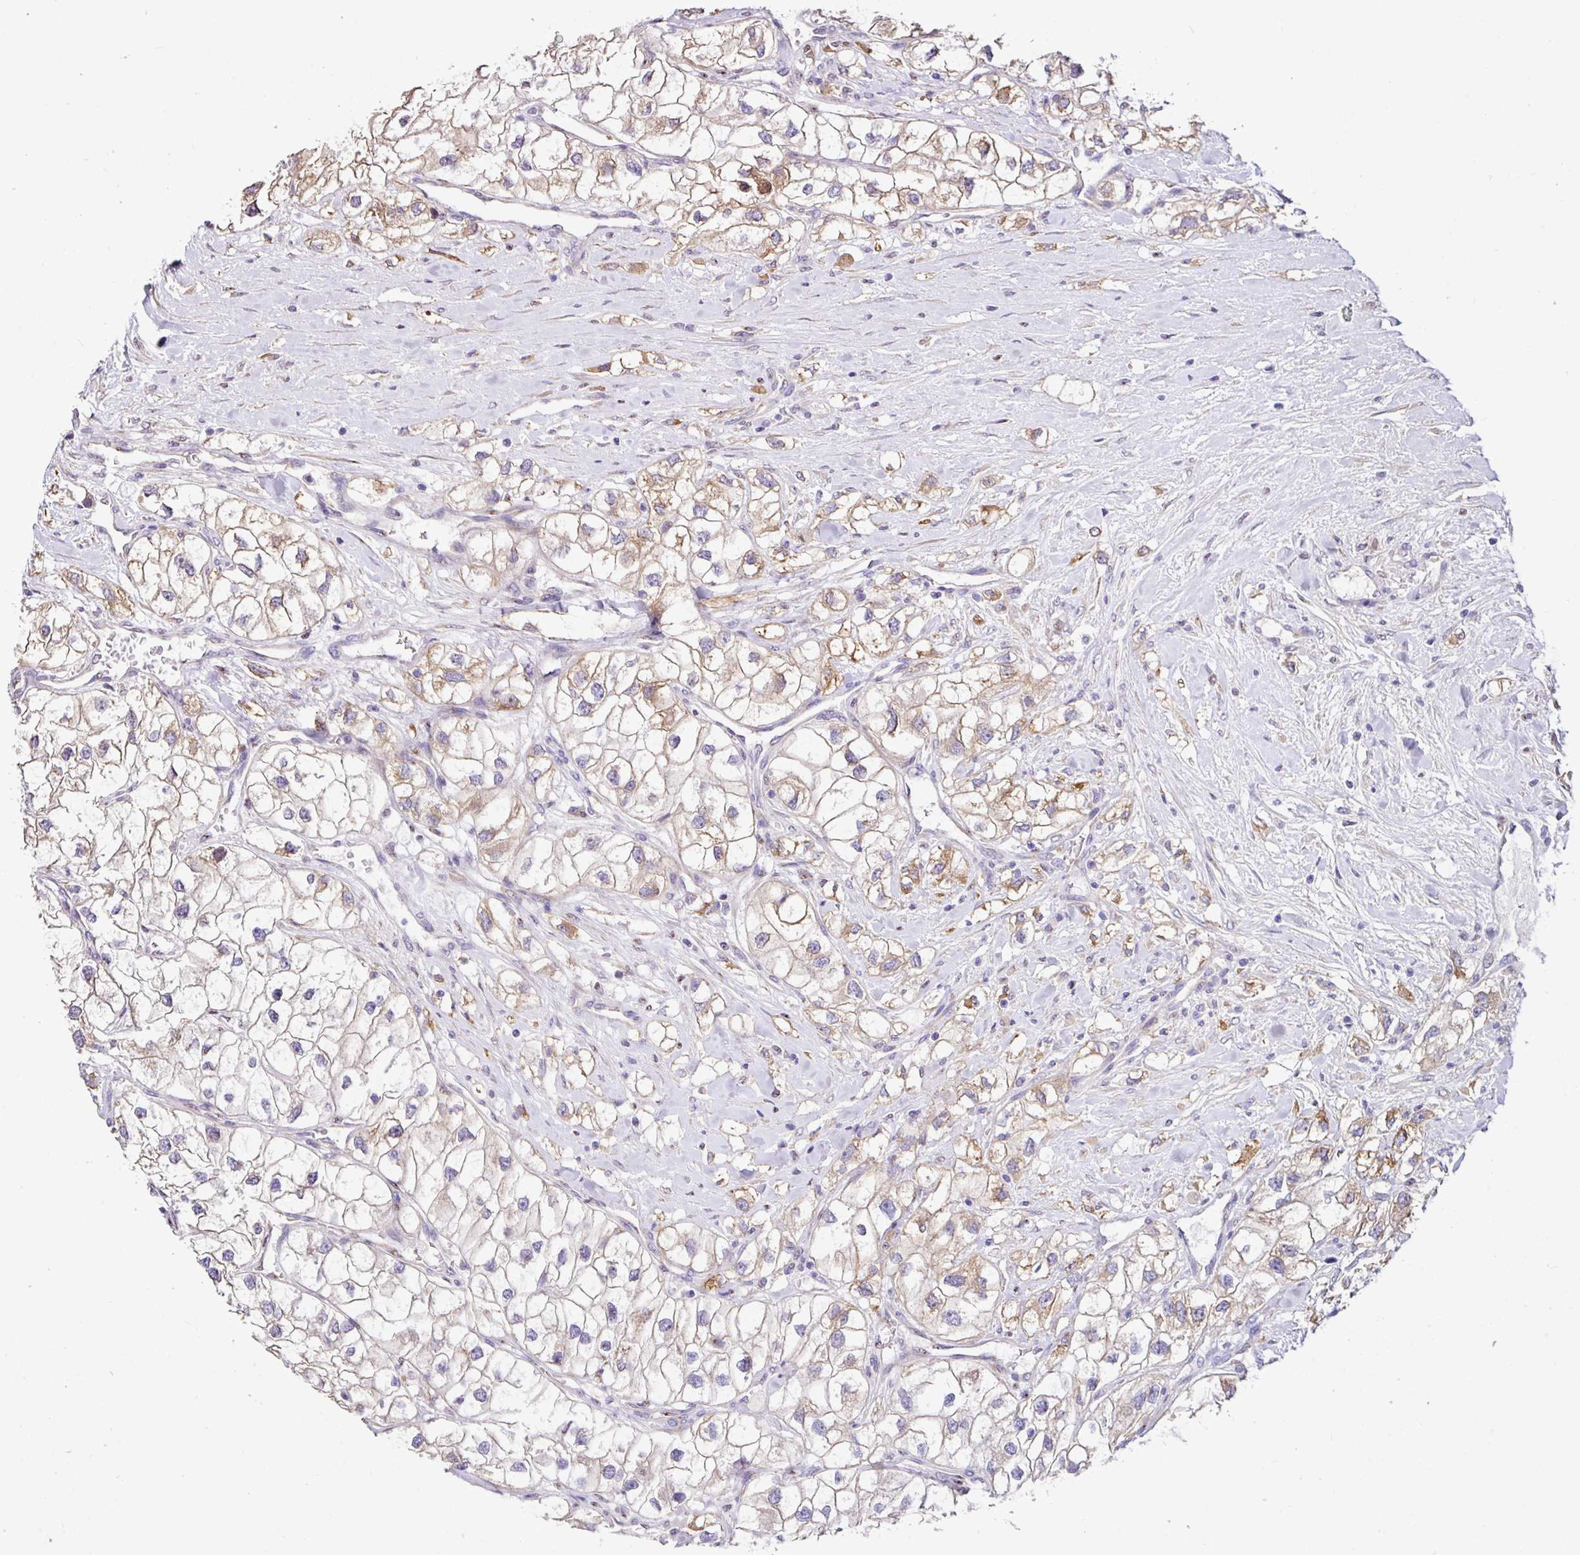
{"staining": {"intensity": "moderate", "quantity": "<25%", "location": "cytoplasmic/membranous"}, "tissue": "renal cancer", "cell_type": "Tumor cells", "image_type": "cancer", "snomed": [{"axis": "morphology", "description": "Adenocarcinoma, NOS"}, {"axis": "topography", "description": "Kidney"}], "caption": "Moderate cytoplasmic/membranous protein expression is present in about <25% of tumor cells in adenocarcinoma (renal). The staining was performed using DAB, with brown indicating positive protein expression. Nuclei are stained blue with hematoxylin.", "gene": "ZG16", "patient": {"sex": "male", "age": 59}}